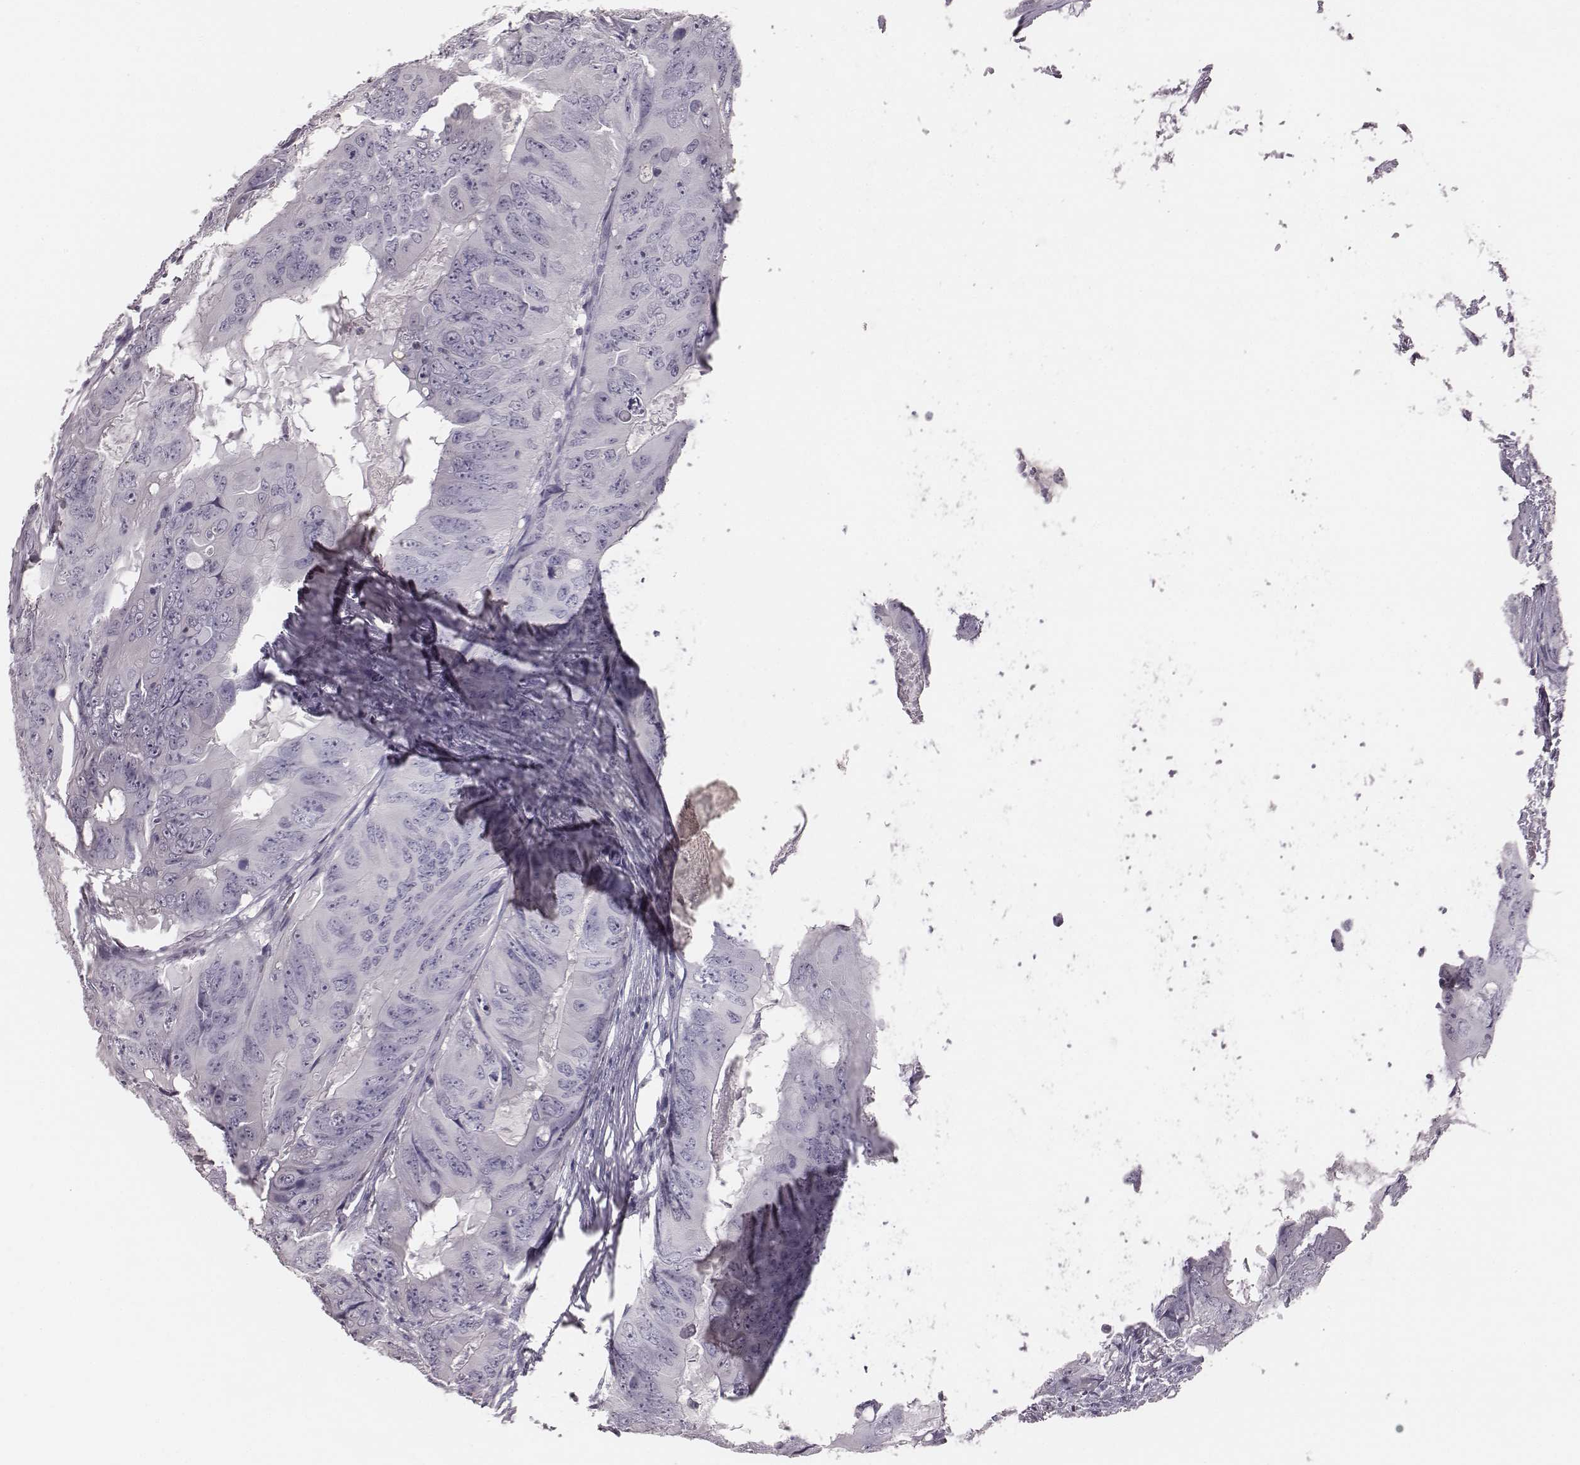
{"staining": {"intensity": "negative", "quantity": "none", "location": "none"}, "tissue": "colorectal cancer", "cell_type": "Tumor cells", "image_type": "cancer", "snomed": [{"axis": "morphology", "description": "Adenocarcinoma, NOS"}, {"axis": "topography", "description": "Colon"}], "caption": "Tumor cells show no significant expression in colorectal cancer.", "gene": "CSH1", "patient": {"sex": "male", "age": 79}}